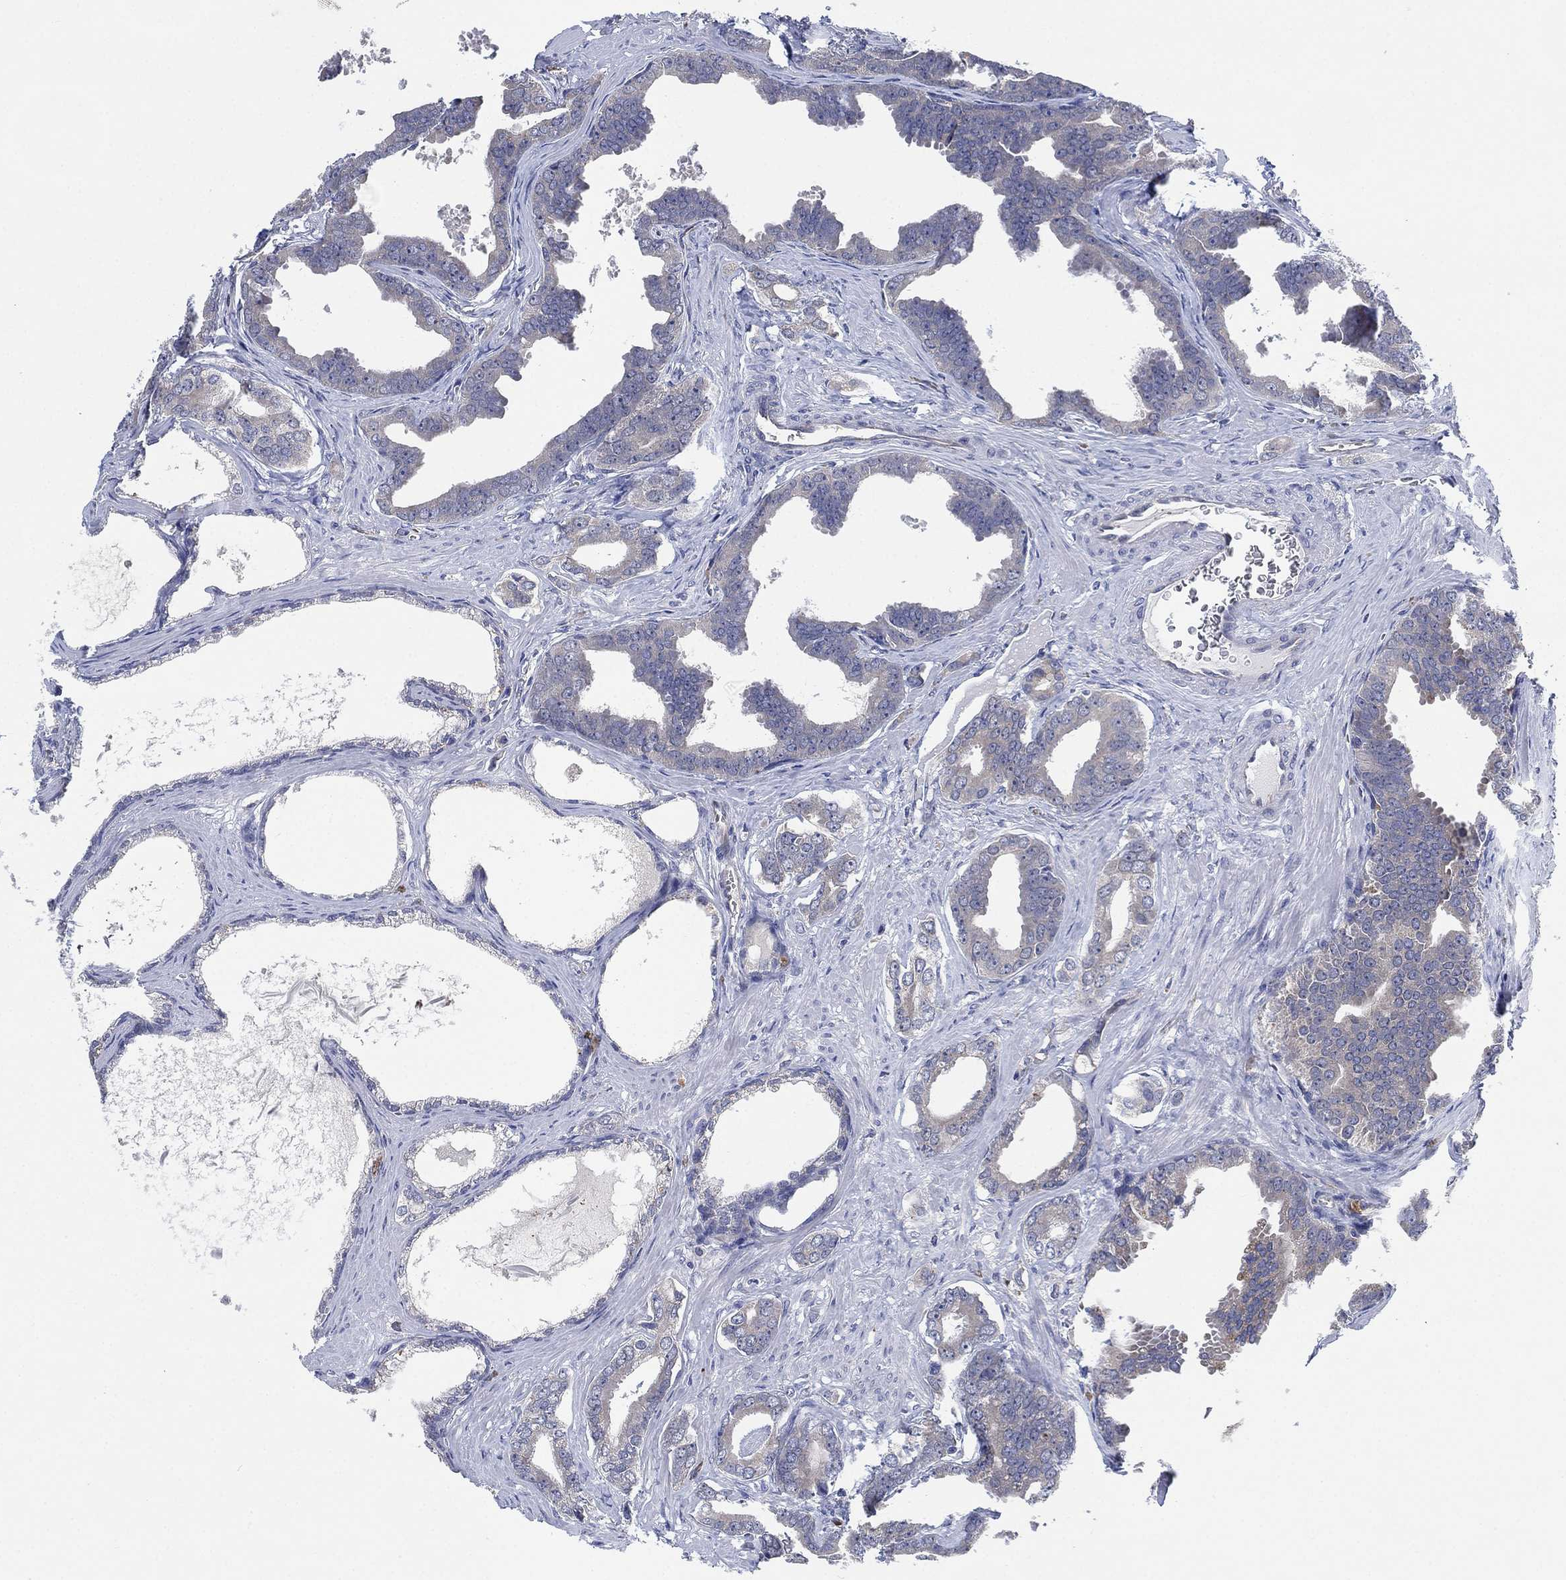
{"staining": {"intensity": "negative", "quantity": "none", "location": "none"}, "tissue": "prostate cancer", "cell_type": "Tumor cells", "image_type": "cancer", "snomed": [{"axis": "morphology", "description": "Adenocarcinoma, NOS"}, {"axis": "topography", "description": "Prostate"}], "caption": "Immunohistochemistry of prostate cancer (adenocarcinoma) reveals no positivity in tumor cells. (Stains: DAB (3,3'-diaminobenzidine) immunohistochemistry with hematoxylin counter stain, Microscopy: brightfield microscopy at high magnification).", "gene": "FES", "patient": {"sex": "male", "age": 66}}